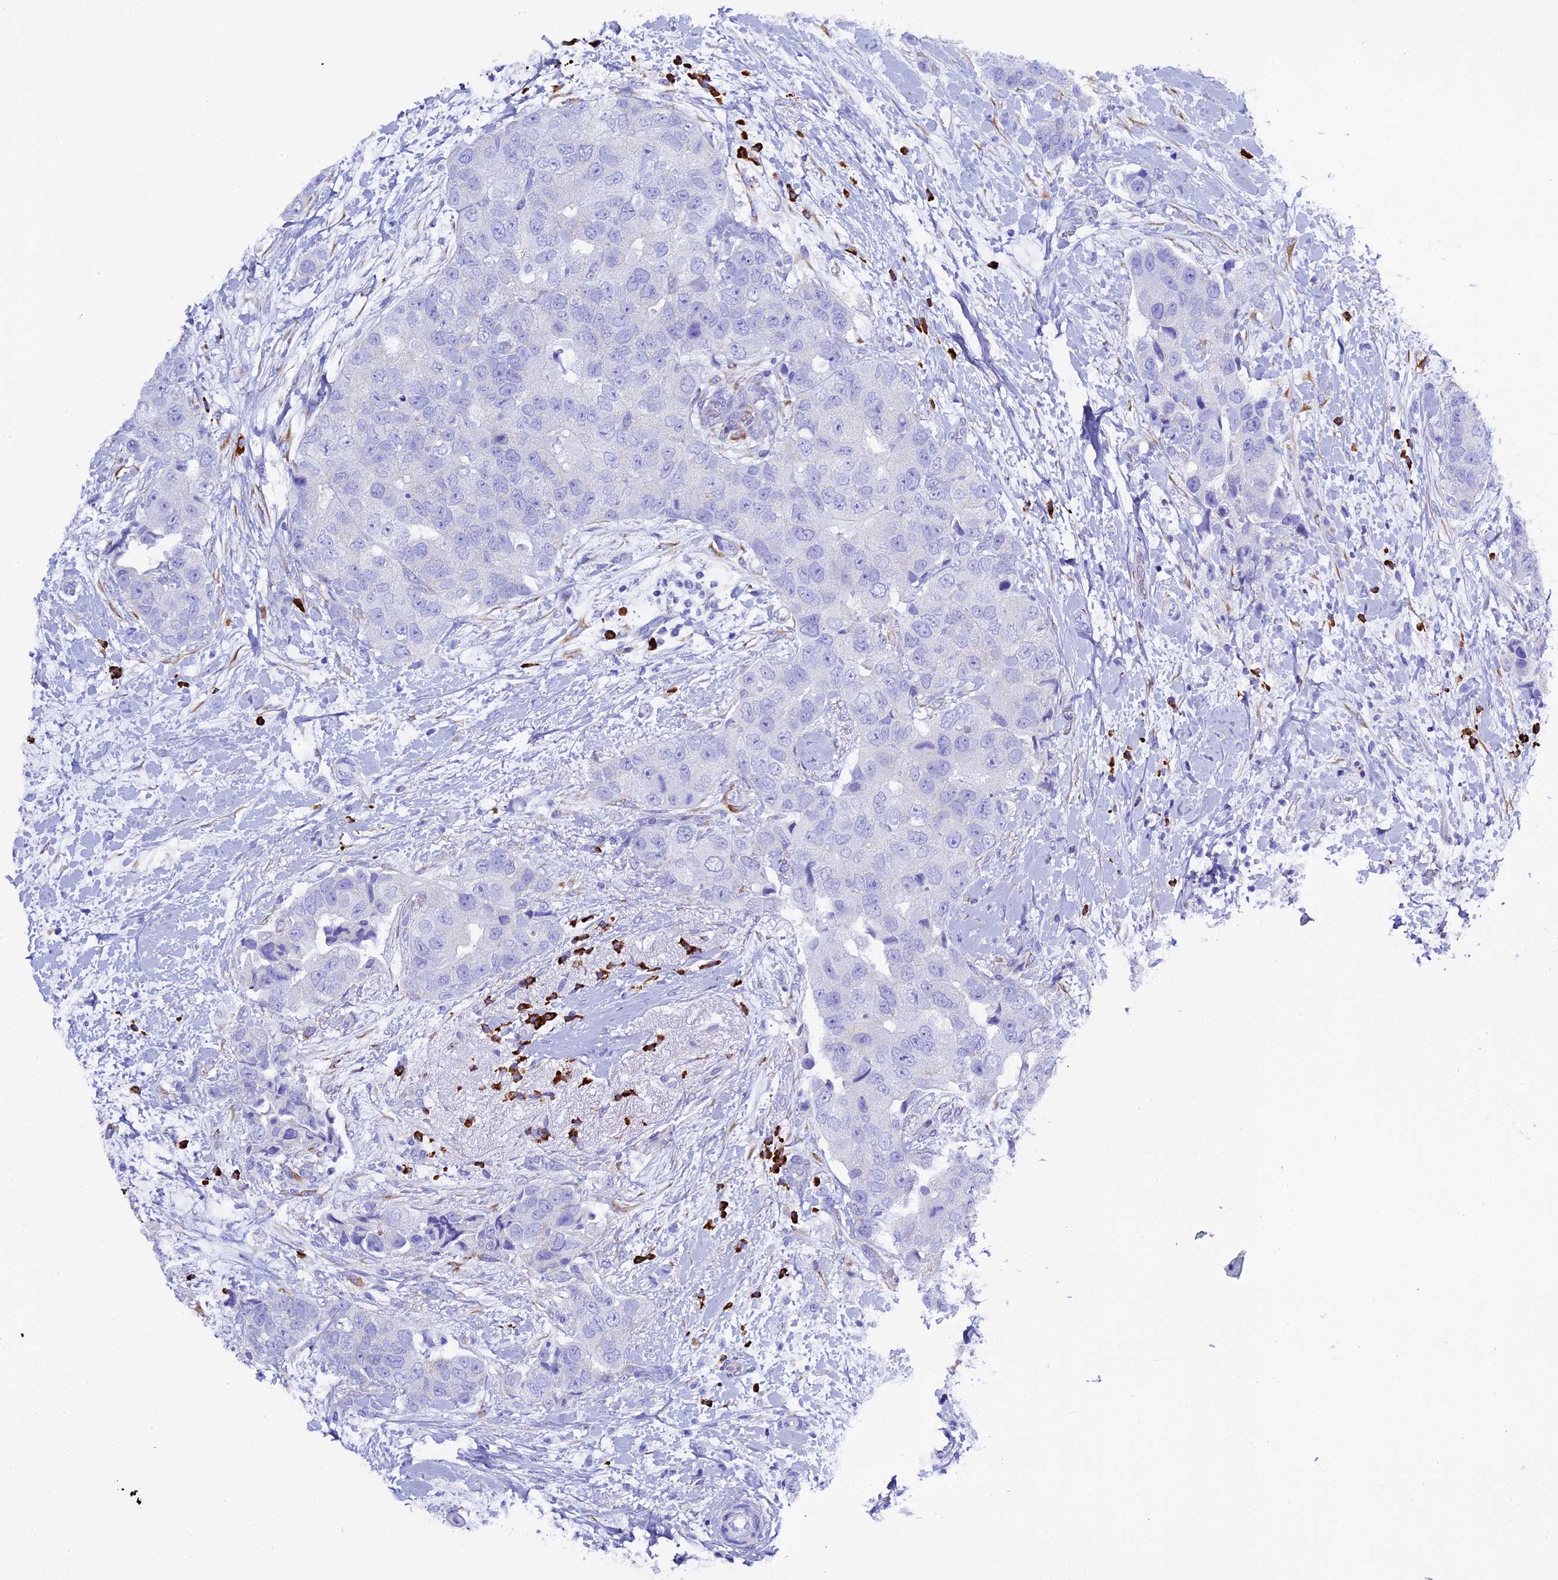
{"staining": {"intensity": "negative", "quantity": "none", "location": "none"}, "tissue": "breast cancer", "cell_type": "Tumor cells", "image_type": "cancer", "snomed": [{"axis": "morphology", "description": "Normal tissue, NOS"}, {"axis": "morphology", "description": "Duct carcinoma"}, {"axis": "topography", "description": "Breast"}], "caption": "A histopathology image of human breast cancer is negative for staining in tumor cells. (Brightfield microscopy of DAB immunohistochemistry (IHC) at high magnification).", "gene": "FKBP11", "patient": {"sex": "female", "age": 62}}